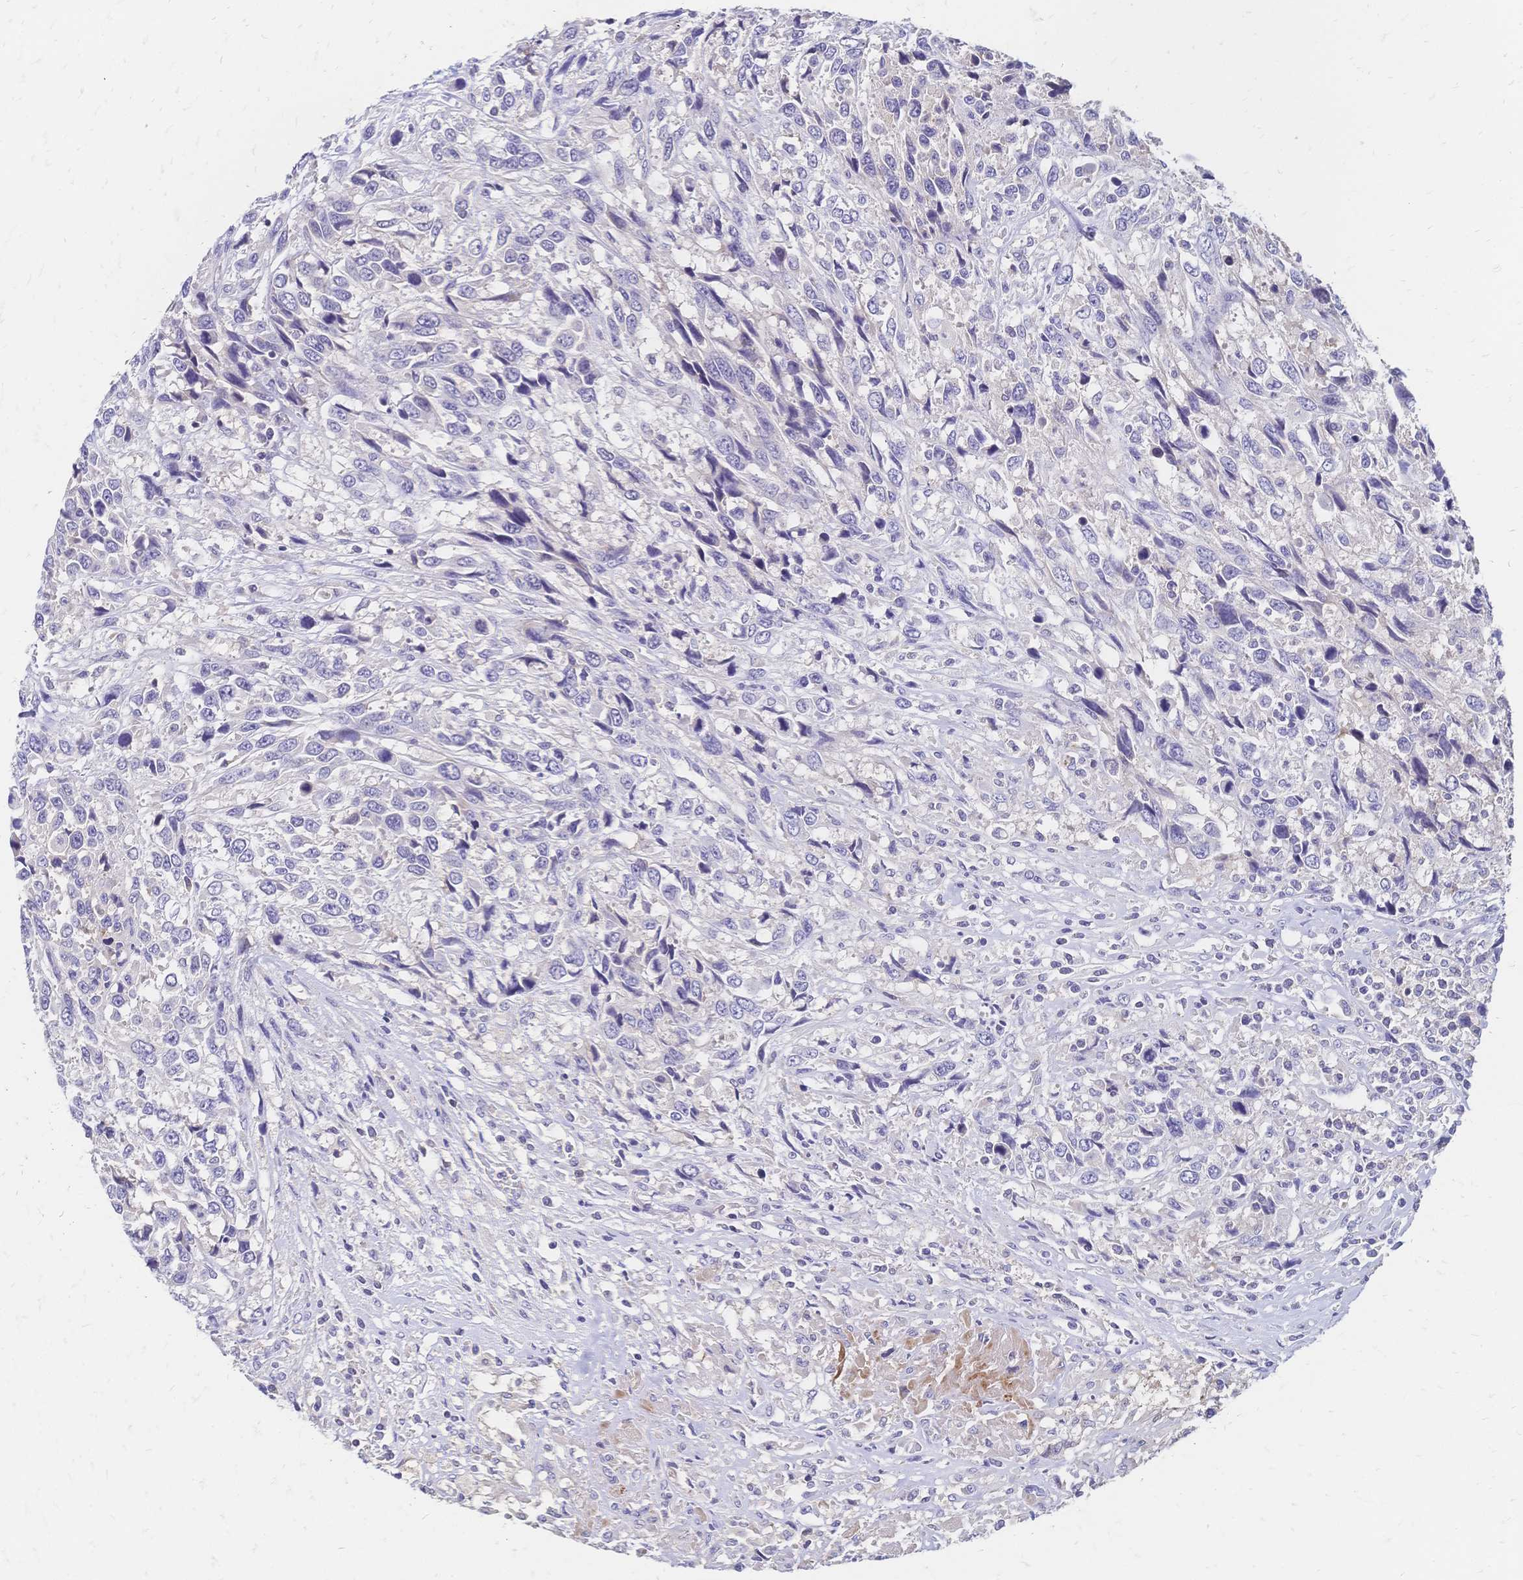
{"staining": {"intensity": "negative", "quantity": "none", "location": "none"}, "tissue": "urothelial cancer", "cell_type": "Tumor cells", "image_type": "cancer", "snomed": [{"axis": "morphology", "description": "Urothelial carcinoma, High grade"}, {"axis": "topography", "description": "Urinary bladder"}], "caption": "This is an IHC micrograph of high-grade urothelial carcinoma. There is no expression in tumor cells.", "gene": "DTNB", "patient": {"sex": "female", "age": 70}}